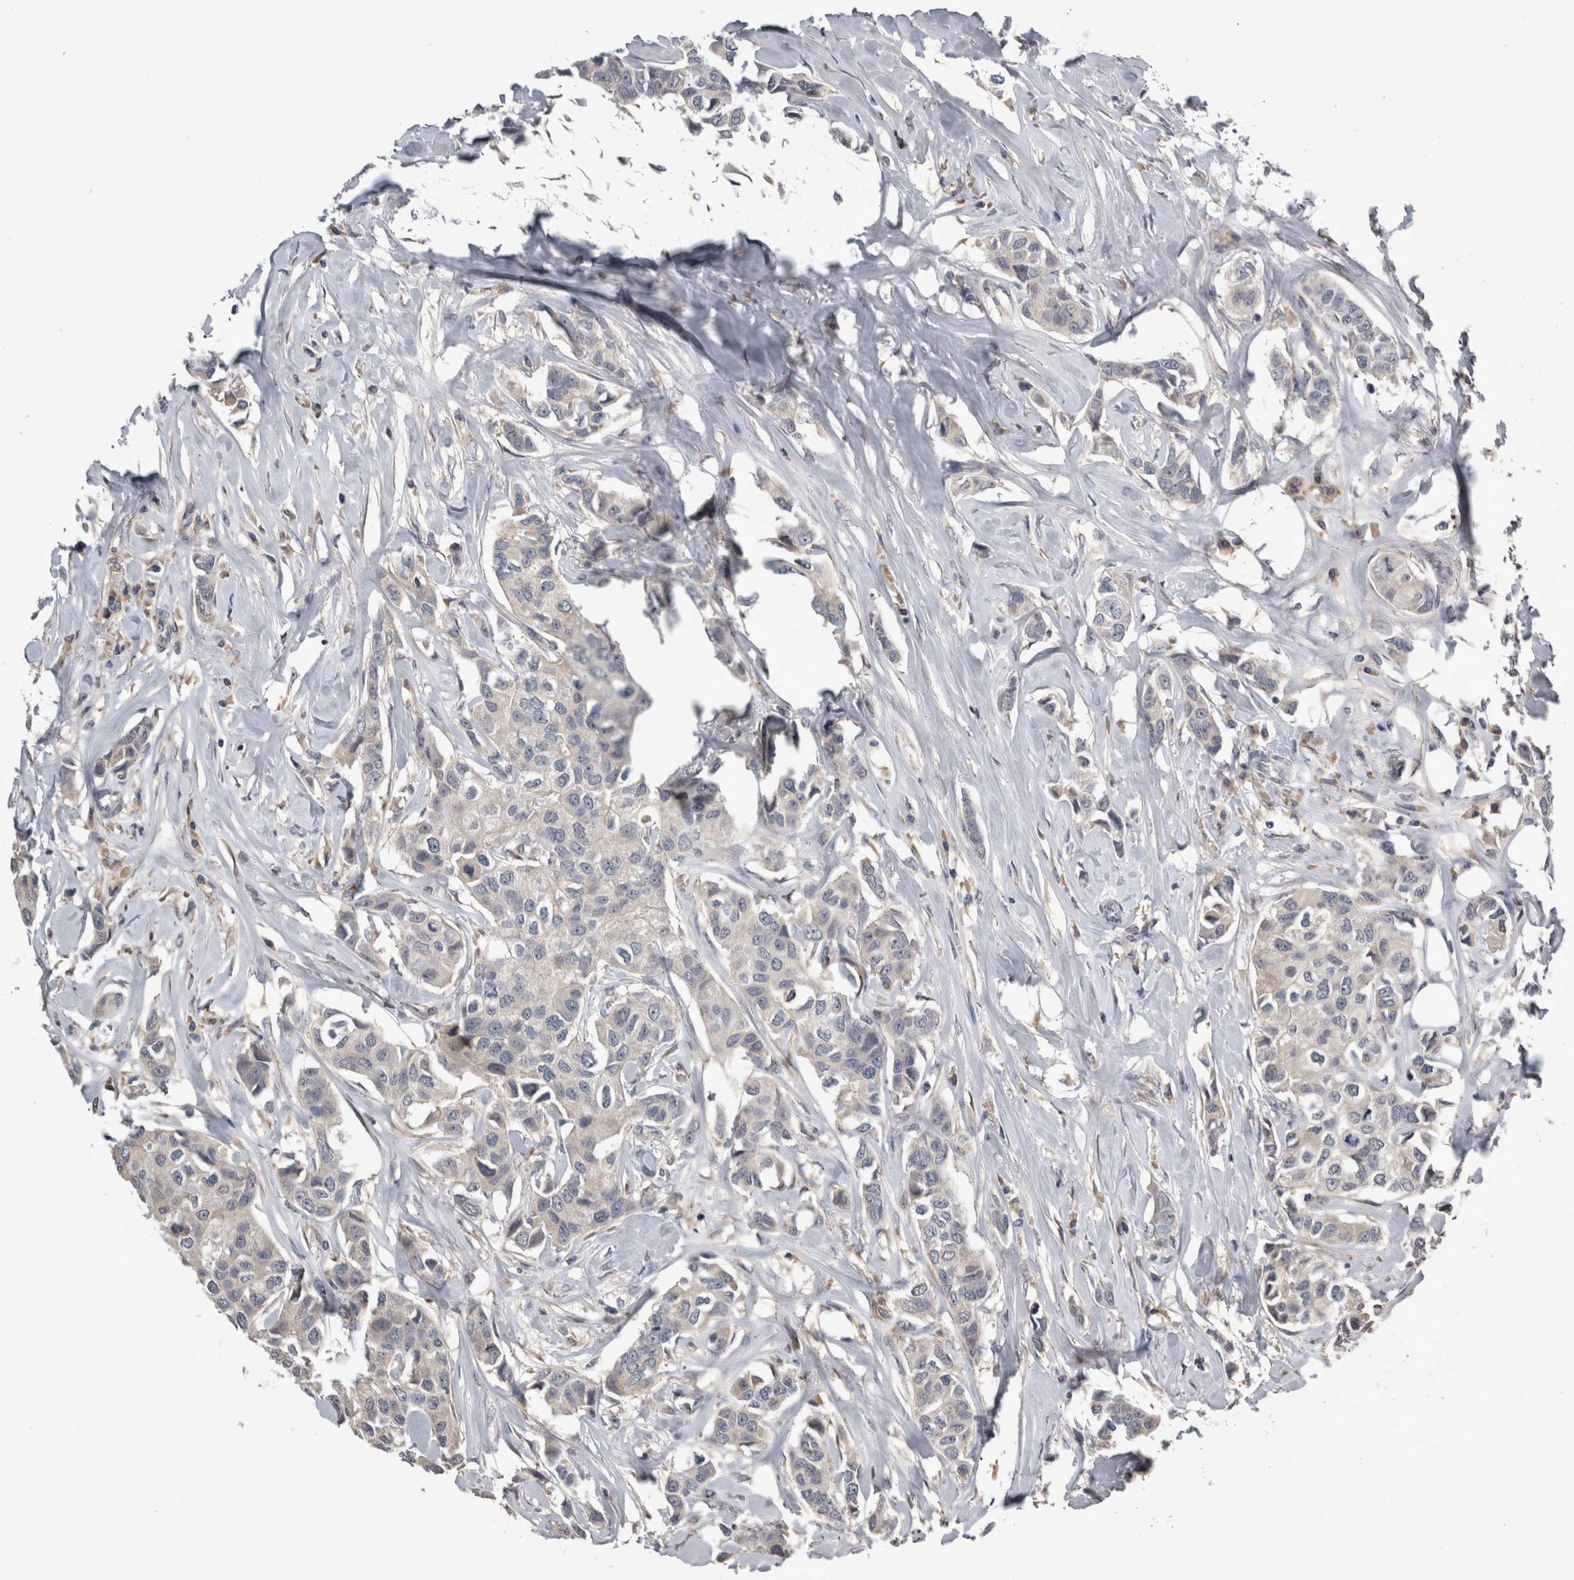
{"staining": {"intensity": "negative", "quantity": "none", "location": "none"}, "tissue": "breast cancer", "cell_type": "Tumor cells", "image_type": "cancer", "snomed": [{"axis": "morphology", "description": "Duct carcinoma"}, {"axis": "topography", "description": "Breast"}], "caption": "IHC image of breast cancer stained for a protein (brown), which demonstrates no staining in tumor cells.", "gene": "ANXA13", "patient": {"sex": "female", "age": 80}}